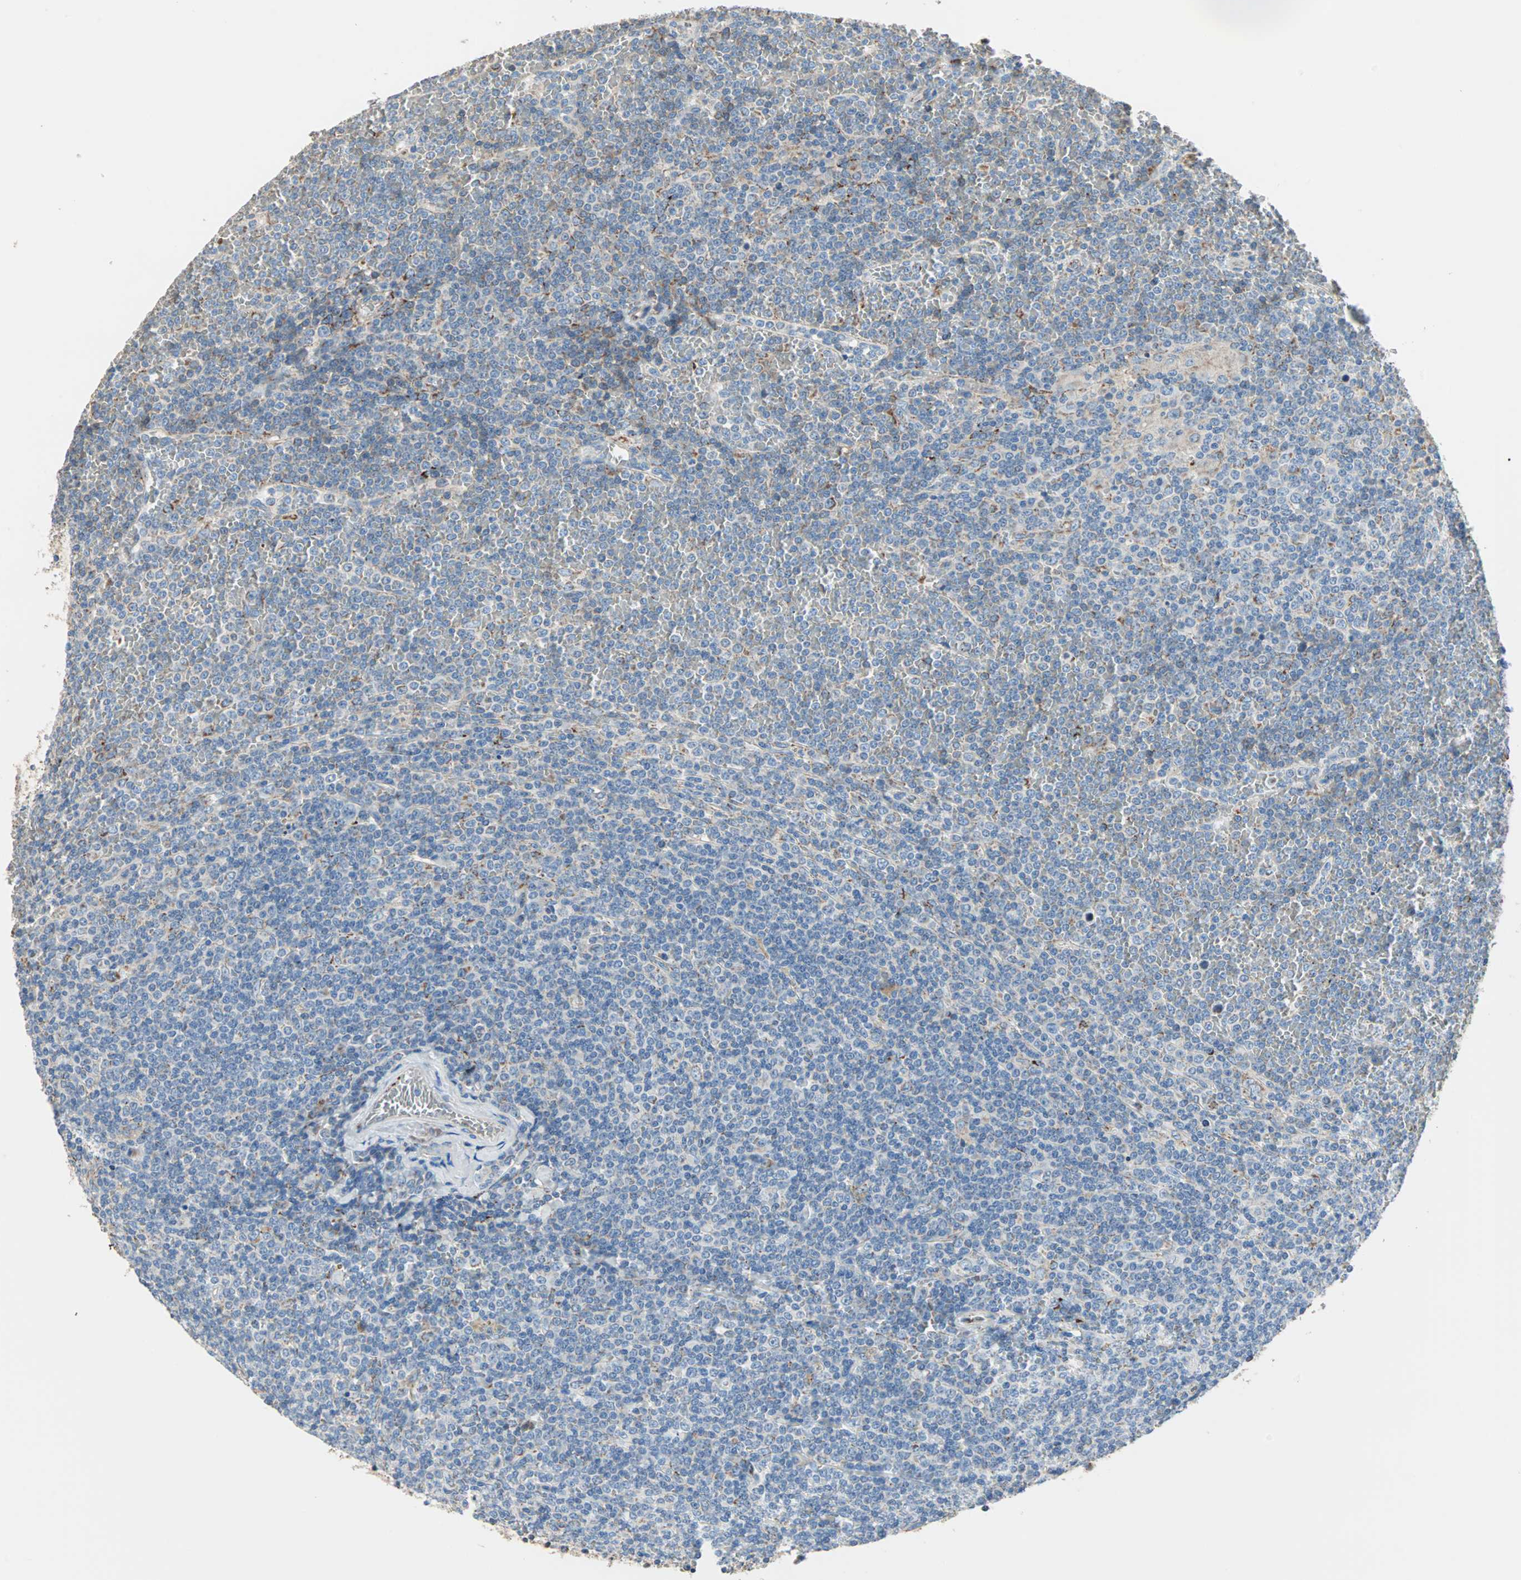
{"staining": {"intensity": "moderate", "quantity": "<25%", "location": "cytoplasmic/membranous"}, "tissue": "lymphoma", "cell_type": "Tumor cells", "image_type": "cancer", "snomed": [{"axis": "morphology", "description": "Malignant lymphoma, non-Hodgkin's type, Low grade"}, {"axis": "topography", "description": "Spleen"}], "caption": "Immunohistochemistry (IHC) micrograph of neoplastic tissue: human lymphoma stained using immunohistochemistry reveals low levels of moderate protein expression localized specifically in the cytoplasmic/membranous of tumor cells, appearing as a cytoplasmic/membranous brown color.", "gene": "TST", "patient": {"sex": "female", "age": 19}}